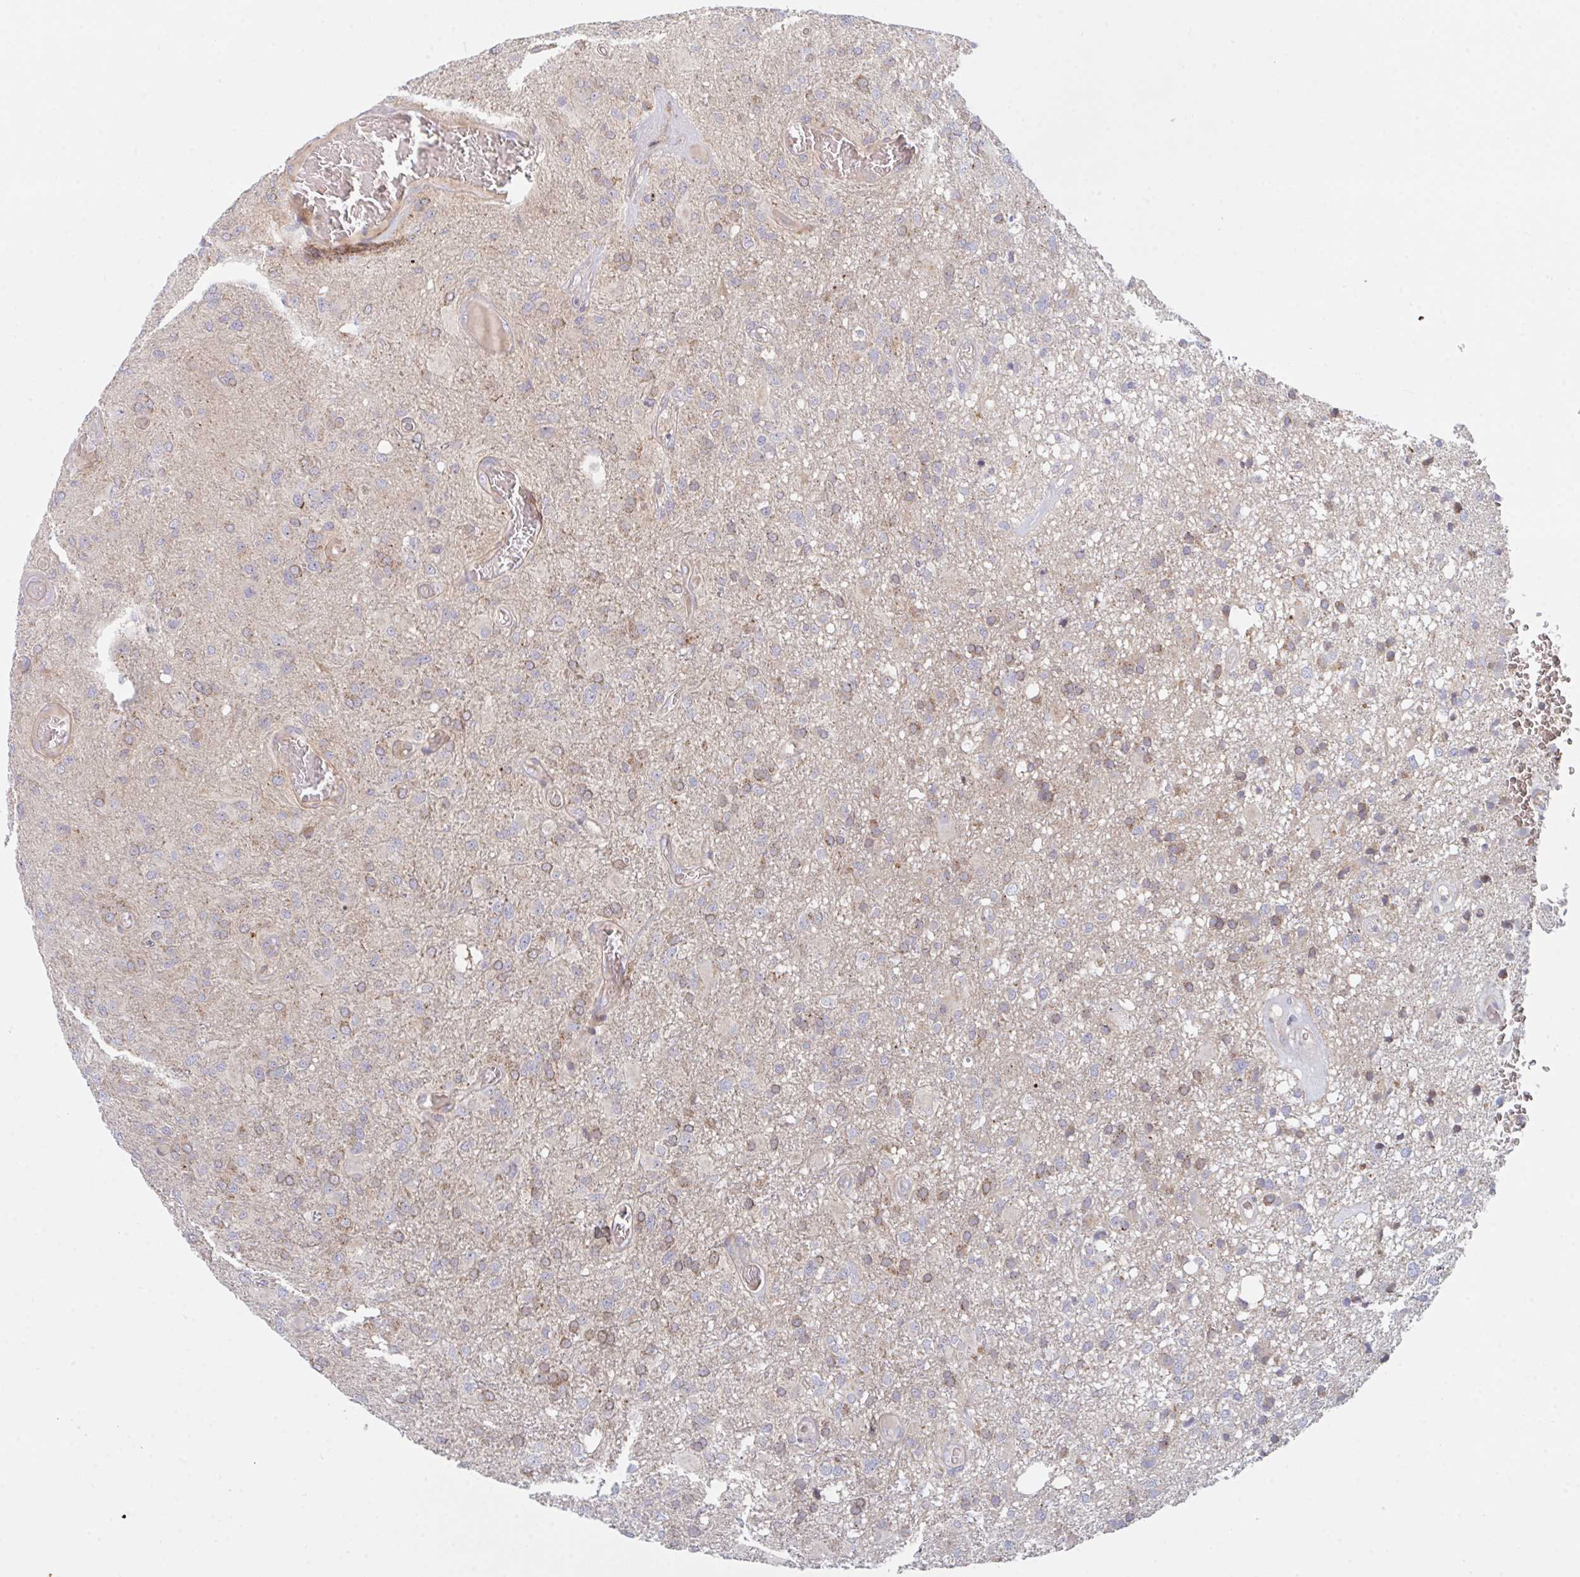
{"staining": {"intensity": "weak", "quantity": "25%-75%", "location": "cytoplasmic/membranous"}, "tissue": "glioma", "cell_type": "Tumor cells", "image_type": "cancer", "snomed": [{"axis": "morphology", "description": "Glioma, malignant, High grade"}, {"axis": "topography", "description": "Brain"}], "caption": "Glioma was stained to show a protein in brown. There is low levels of weak cytoplasmic/membranous staining in about 25%-75% of tumor cells.", "gene": "TNFSF4", "patient": {"sex": "female", "age": 74}}